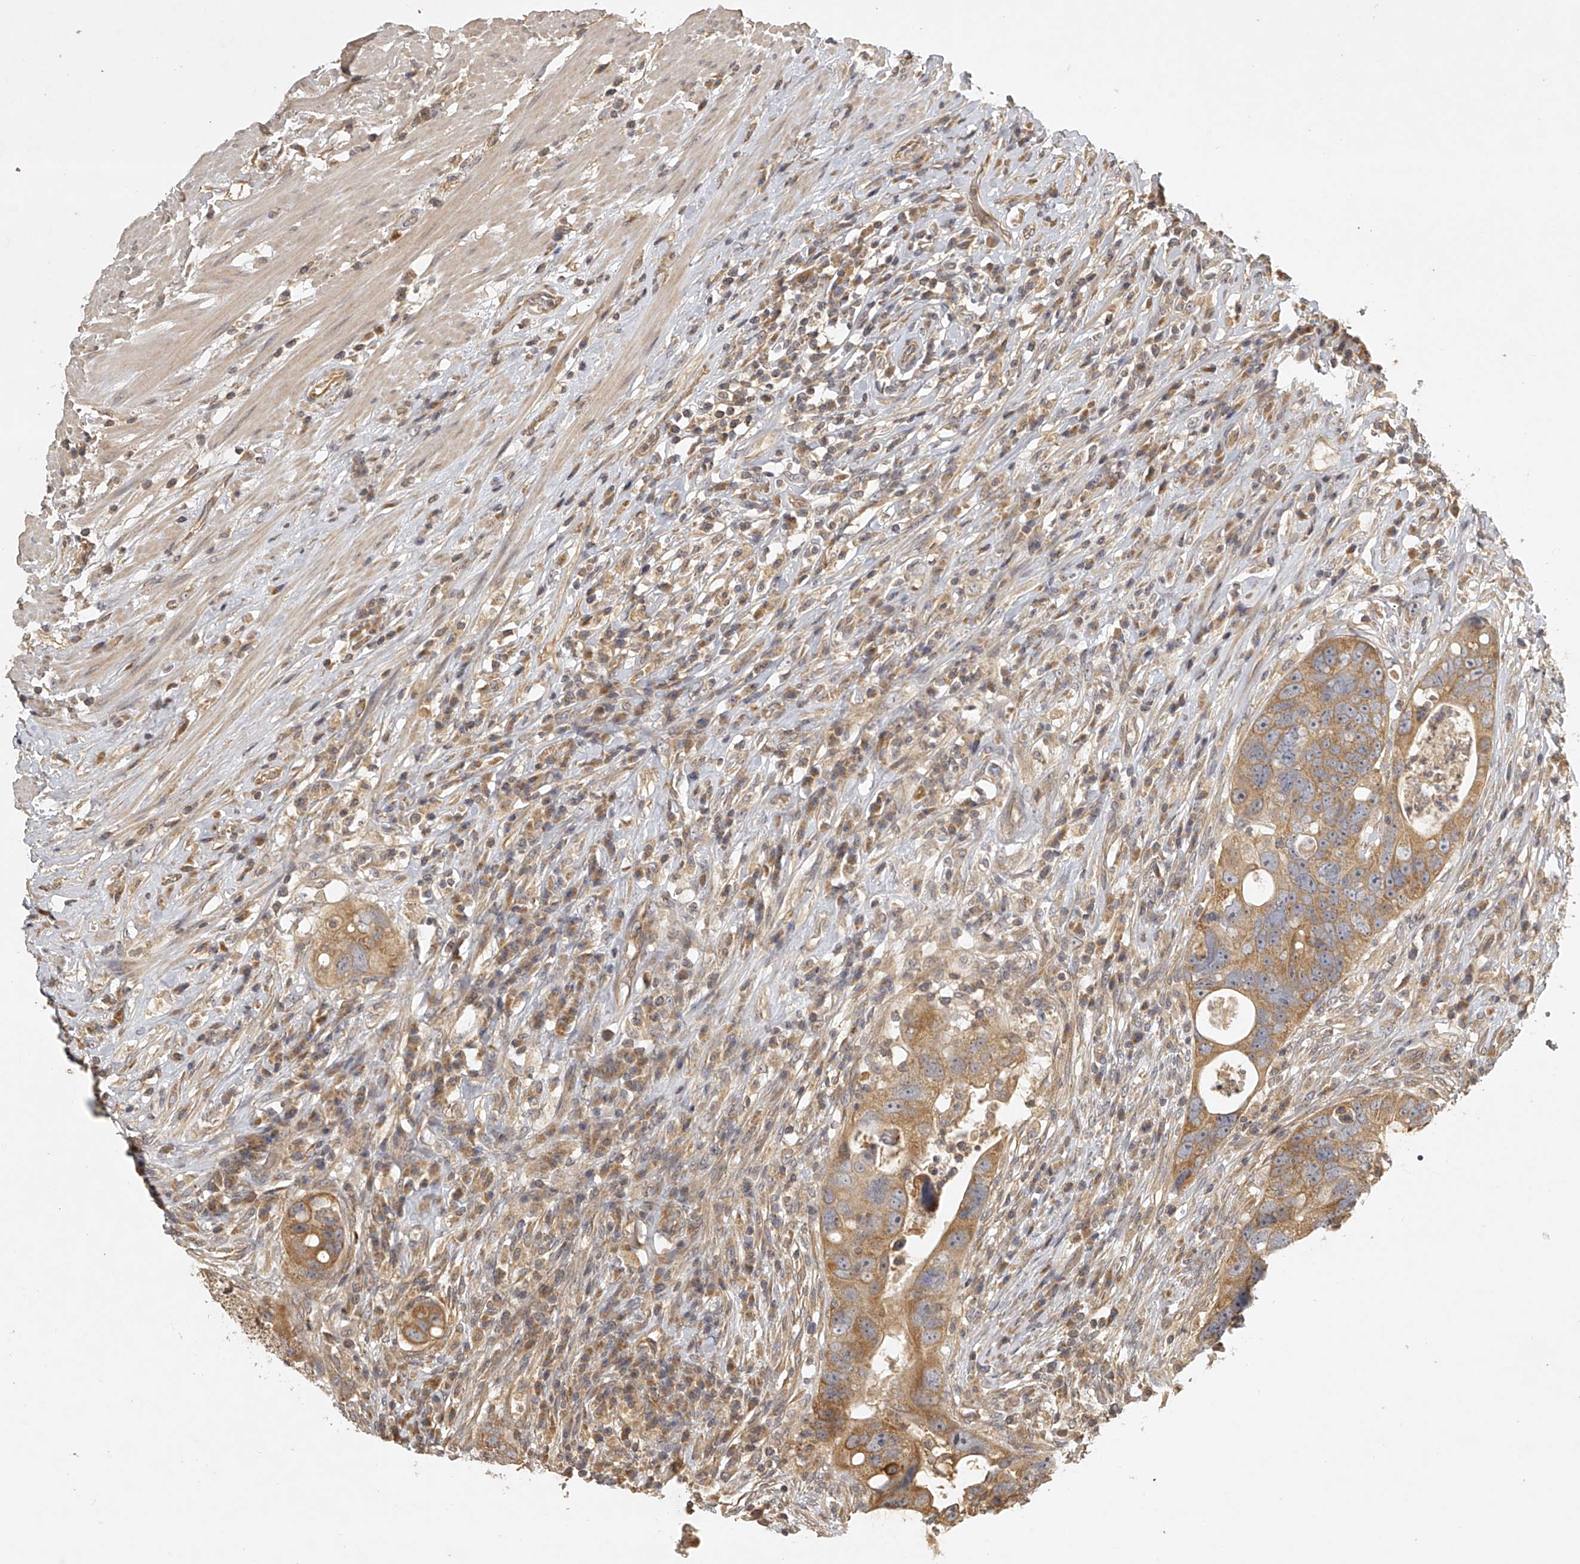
{"staining": {"intensity": "moderate", "quantity": ">75%", "location": "cytoplasmic/membranous"}, "tissue": "colorectal cancer", "cell_type": "Tumor cells", "image_type": "cancer", "snomed": [{"axis": "morphology", "description": "Adenocarcinoma, NOS"}, {"axis": "topography", "description": "Rectum"}], "caption": "Protein expression analysis of human colorectal adenocarcinoma reveals moderate cytoplasmic/membranous expression in about >75% of tumor cells.", "gene": "NFS1", "patient": {"sex": "male", "age": 59}}